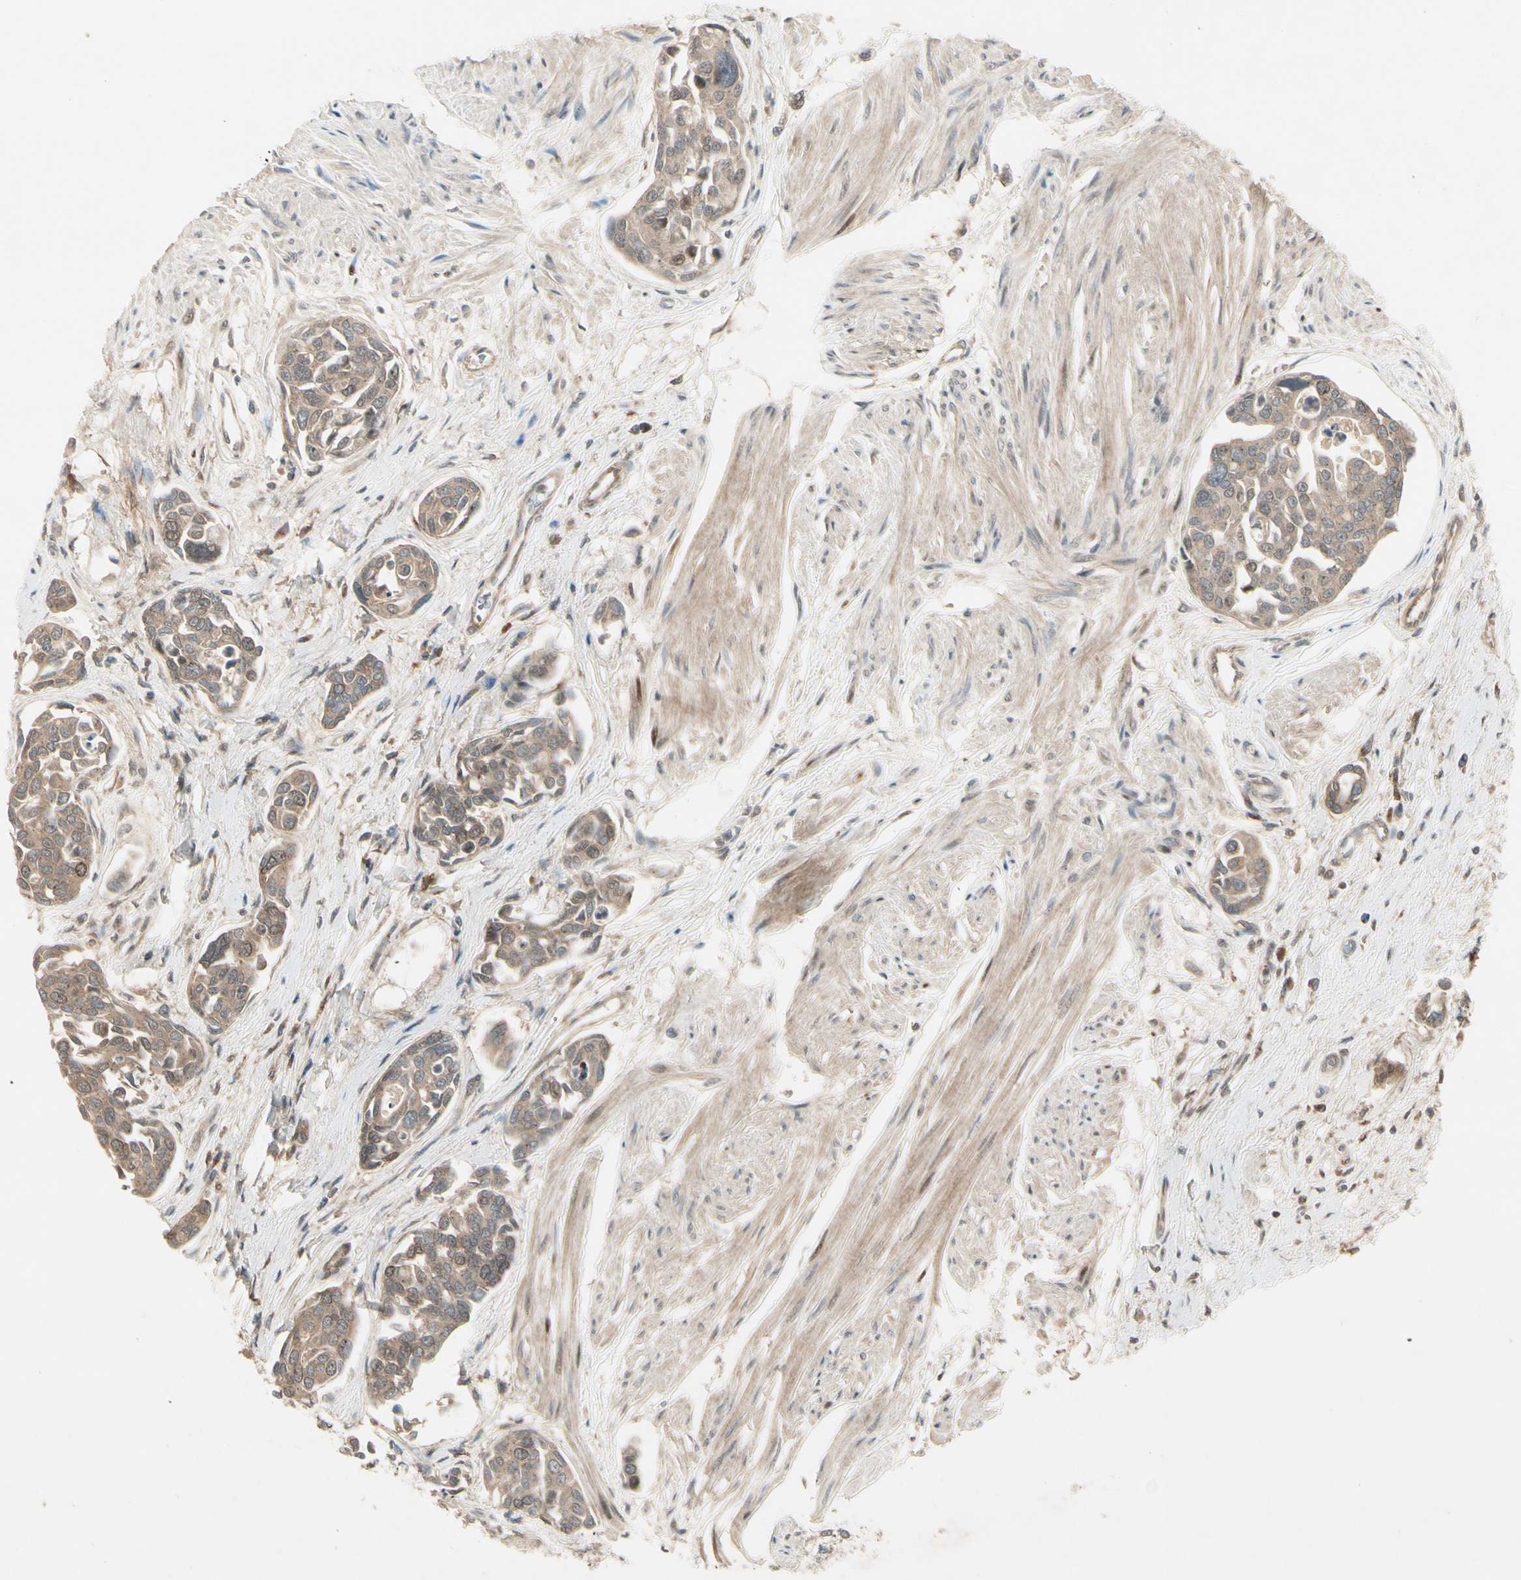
{"staining": {"intensity": "moderate", "quantity": ">75%", "location": "cytoplasmic/membranous"}, "tissue": "urothelial cancer", "cell_type": "Tumor cells", "image_type": "cancer", "snomed": [{"axis": "morphology", "description": "Urothelial carcinoma, High grade"}, {"axis": "topography", "description": "Urinary bladder"}], "caption": "Immunohistochemical staining of human high-grade urothelial carcinoma reveals medium levels of moderate cytoplasmic/membranous protein expression in approximately >75% of tumor cells. The protein of interest is shown in brown color, while the nuclei are stained blue.", "gene": "FHDC1", "patient": {"sex": "male", "age": 78}}